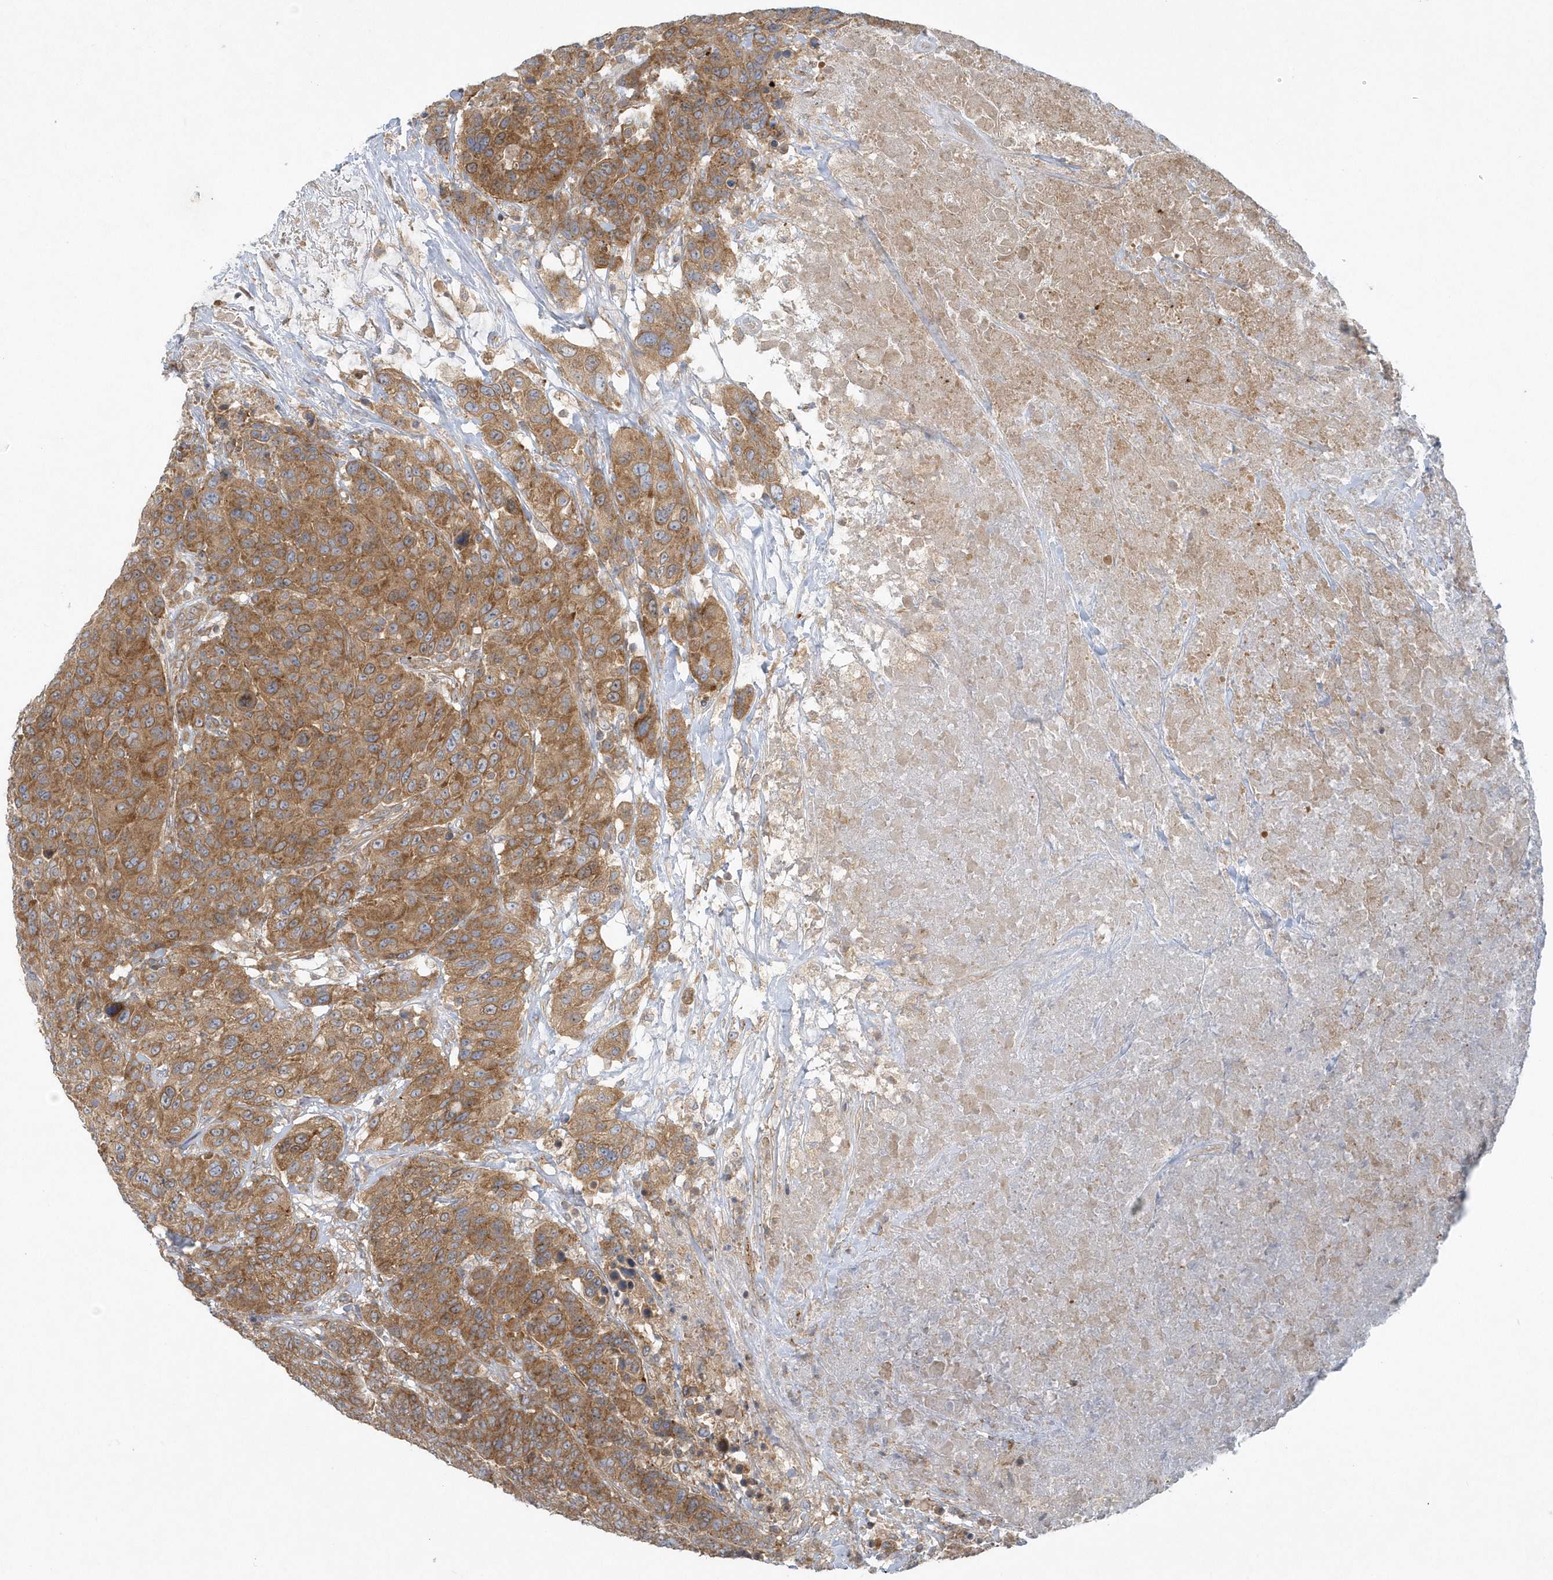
{"staining": {"intensity": "moderate", "quantity": ">75%", "location": "cytoplasmic/membranous"}, "tissue": "breast cancer", "cell_type": "Tumor cells", "image_type": "cancer", "snomed": [{"axis": "morphology", "description": "Duct carcinoma"}, {"axis": "topography", "description": "Breast"}], "caption": "Moderate cytoplasmic/membranous positivity for a protein is identified in about >75% of tumor cells of breast infiltrating ductal carcinoma using immunohistochemistry (IHC).", "gene": "CNOT10", "patient": {"sex": "female", "age": 37}}